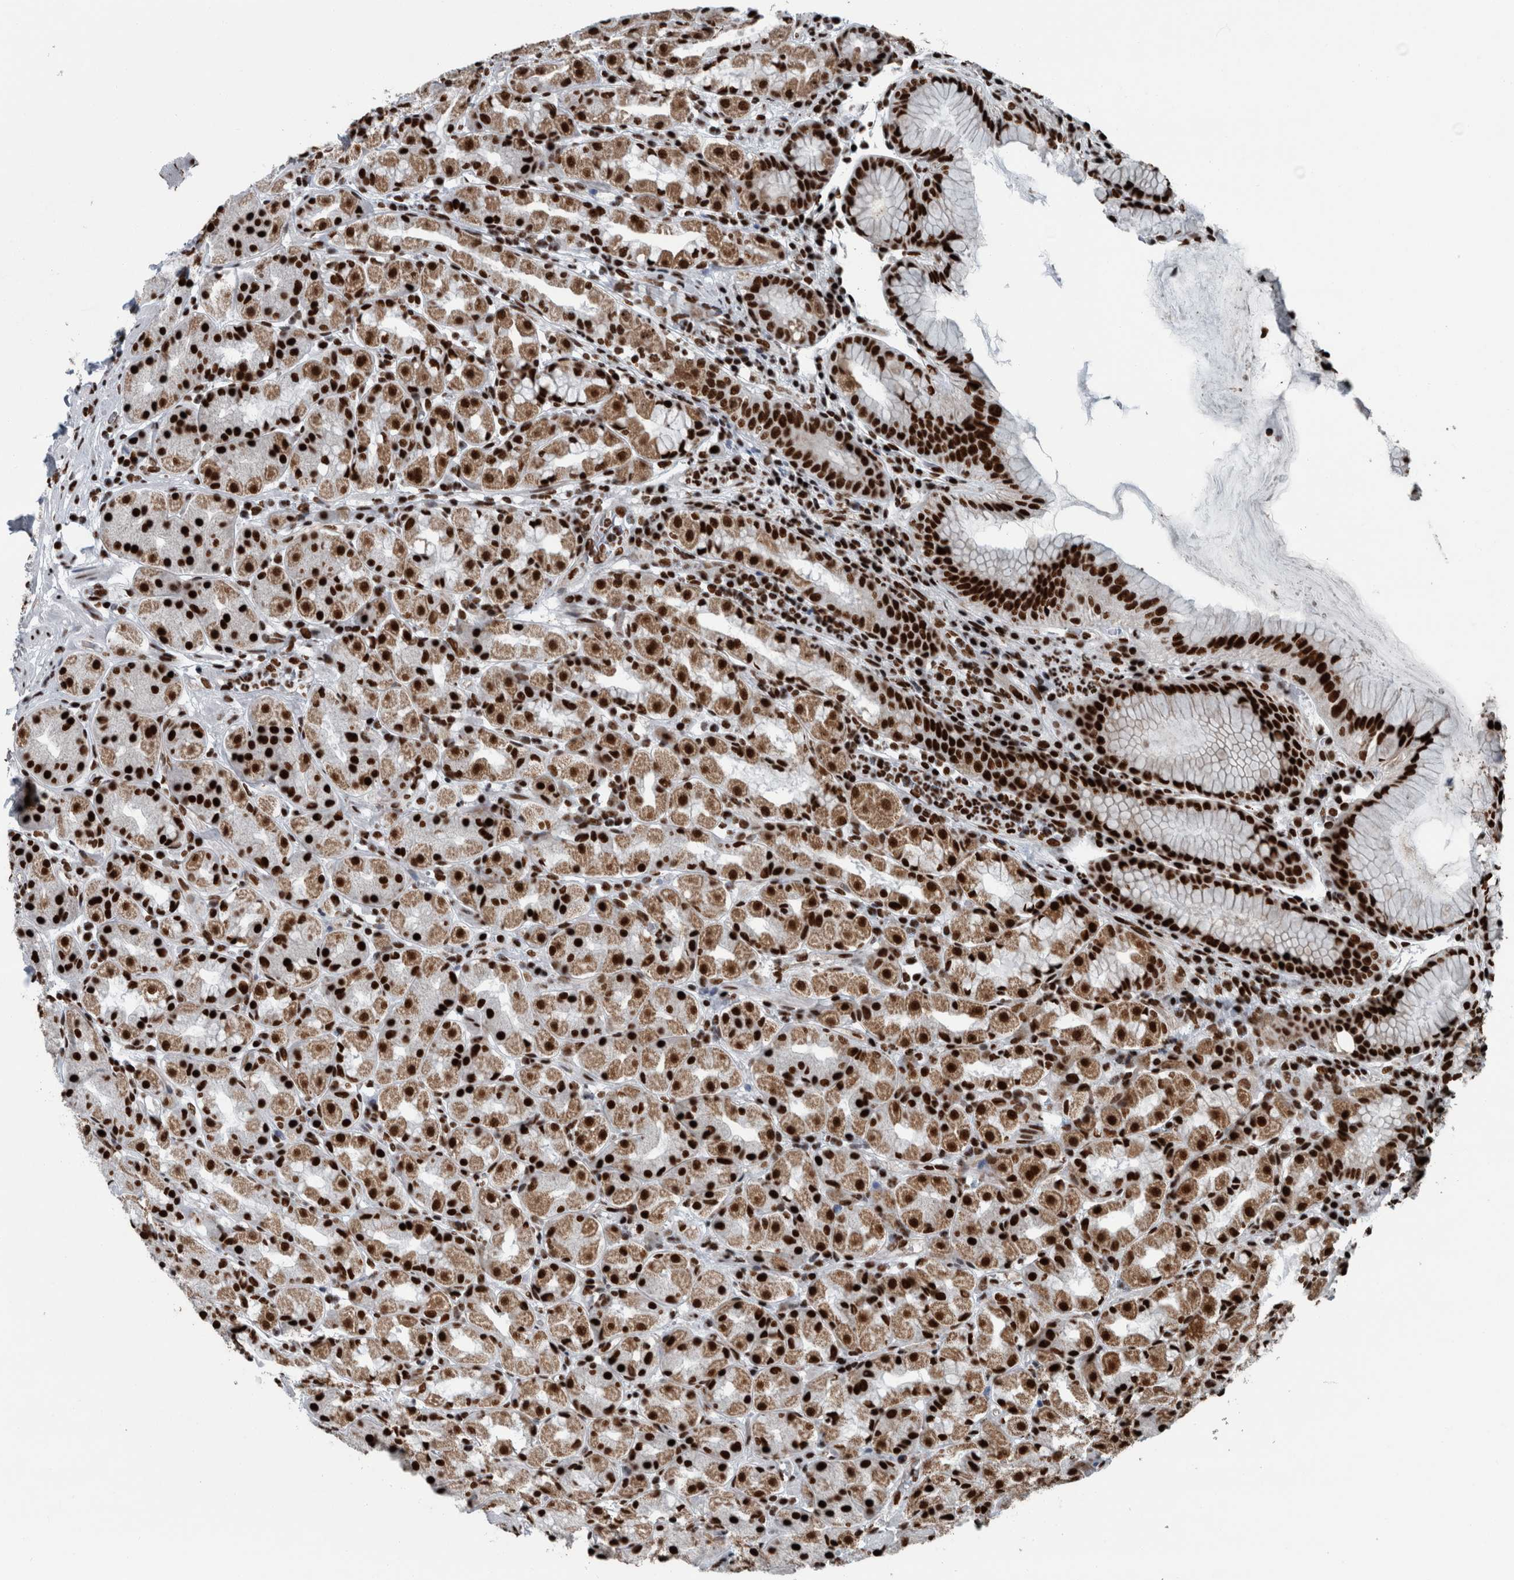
{"staining": {"intensity": "strong", "quantity": ">75%", "location": "nuclear"}, "tissue": "stomach", "cell_type": "Glandular cells", "image_type": "normal", "snomed": [{"axis": "morphology", "description": "Normal tissue, NOS"}, {"axis": "topography", "description": "Stomach, lower"}], "caption": "A photomicrograph showing strong nuclear staining in about >75% of glandular cells in unremarkable stomach, as visualized by brown immunohistochemical staining.", "gene": "DNMT3A", "patient": {"sex": "female", "age": 56}}